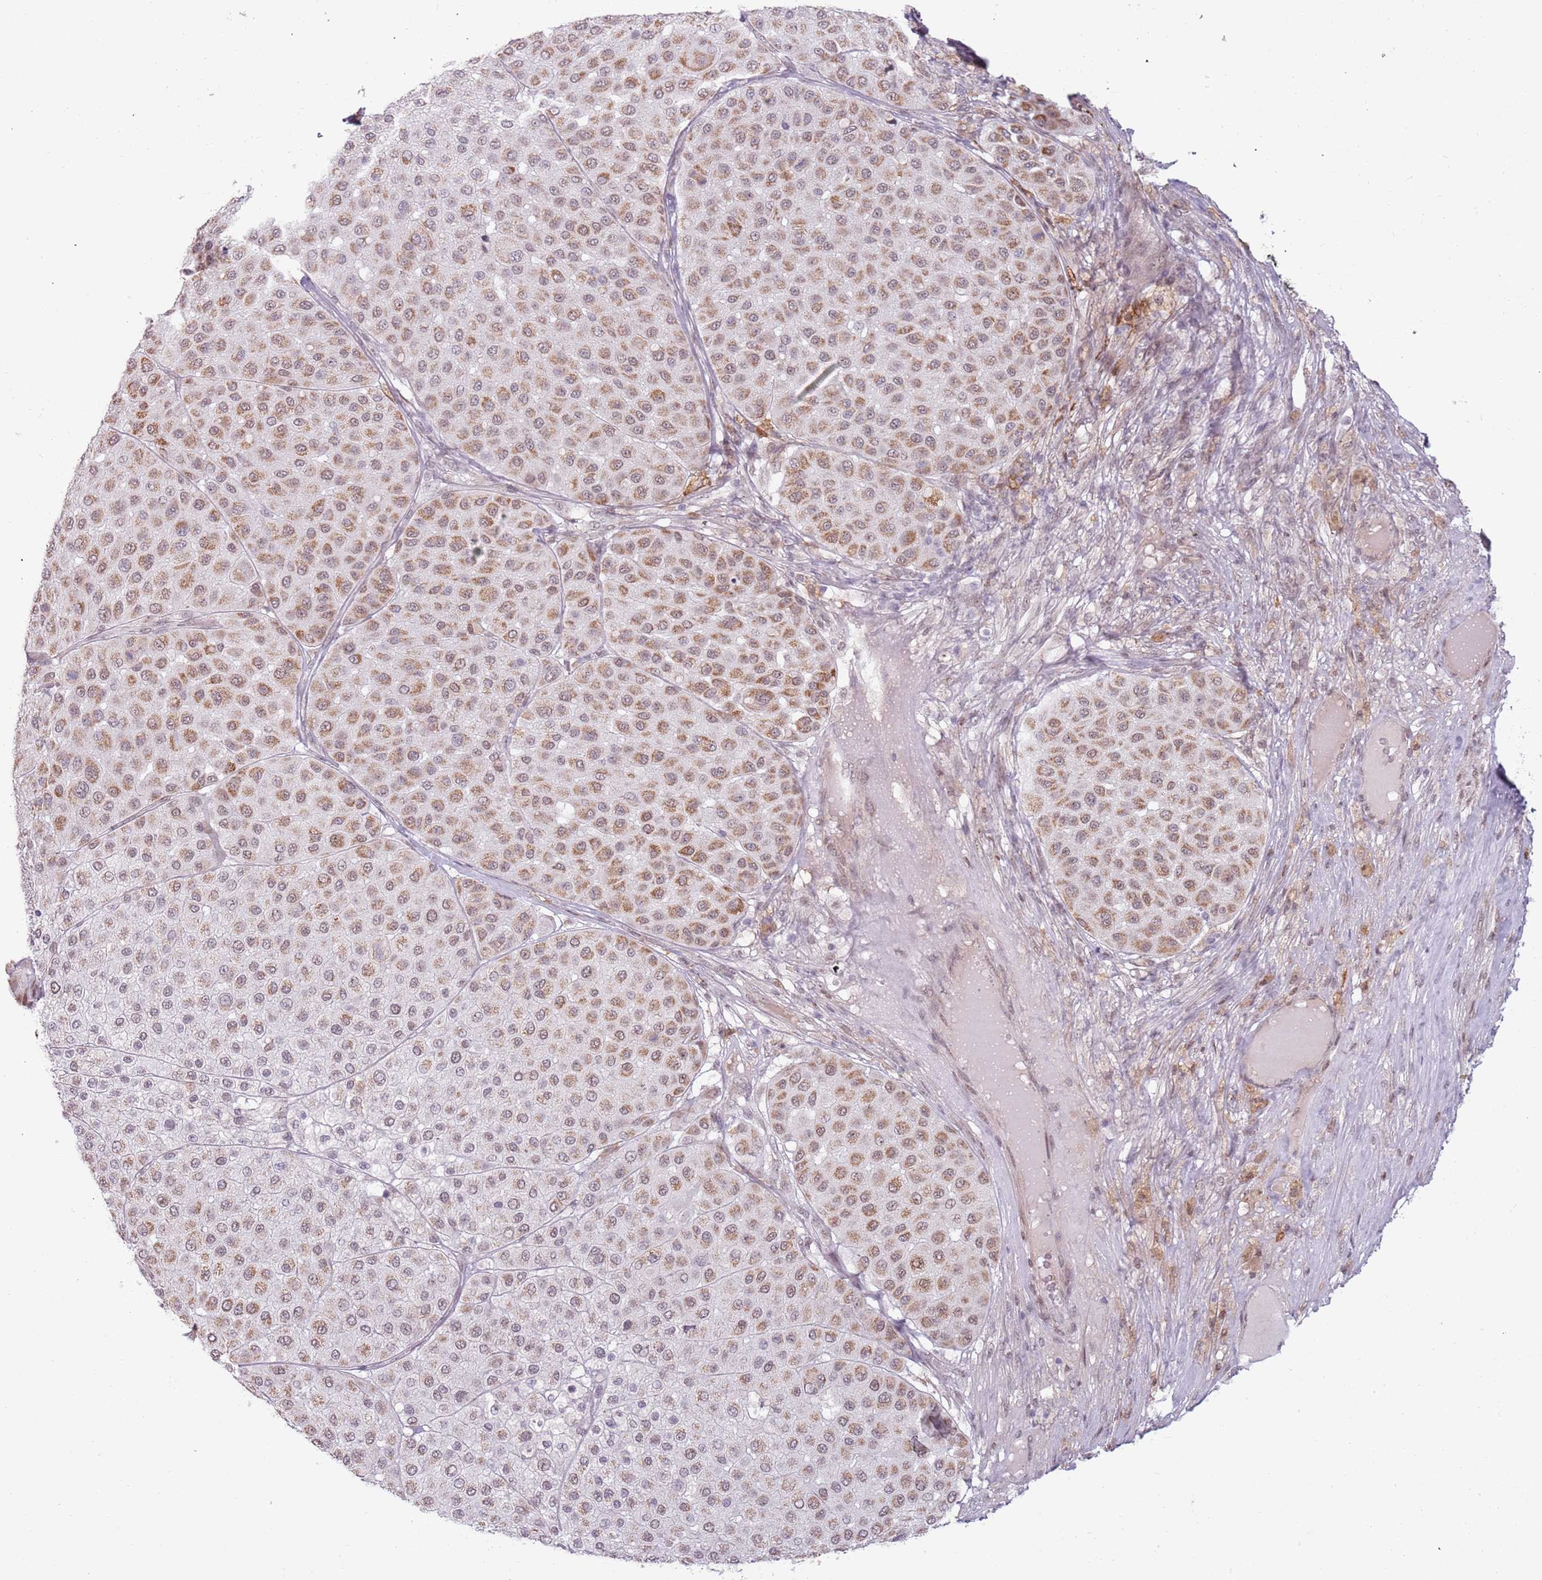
{"staining": {"intensity": "moderate", "quantity": ">75%", "location": "cytoplasmic/membranous,nuclear"}, "tissue": "melanoma", "cell_type": "Tumor cells", "image_type": "cancer", "snomed": [{"axis": "morphology", "description": "Malignant melanoma, Metastatic site"}, {"axis": "topography", "description": "Smooth muscle"}], "caption": "The image displays a brown stain indicating the presence of a protein in the cytoplasmic/membranous and nuclear of tumor cells in melanoma.", "gene": "REXO4", "patient": {"sex": "male", "age": 41}}